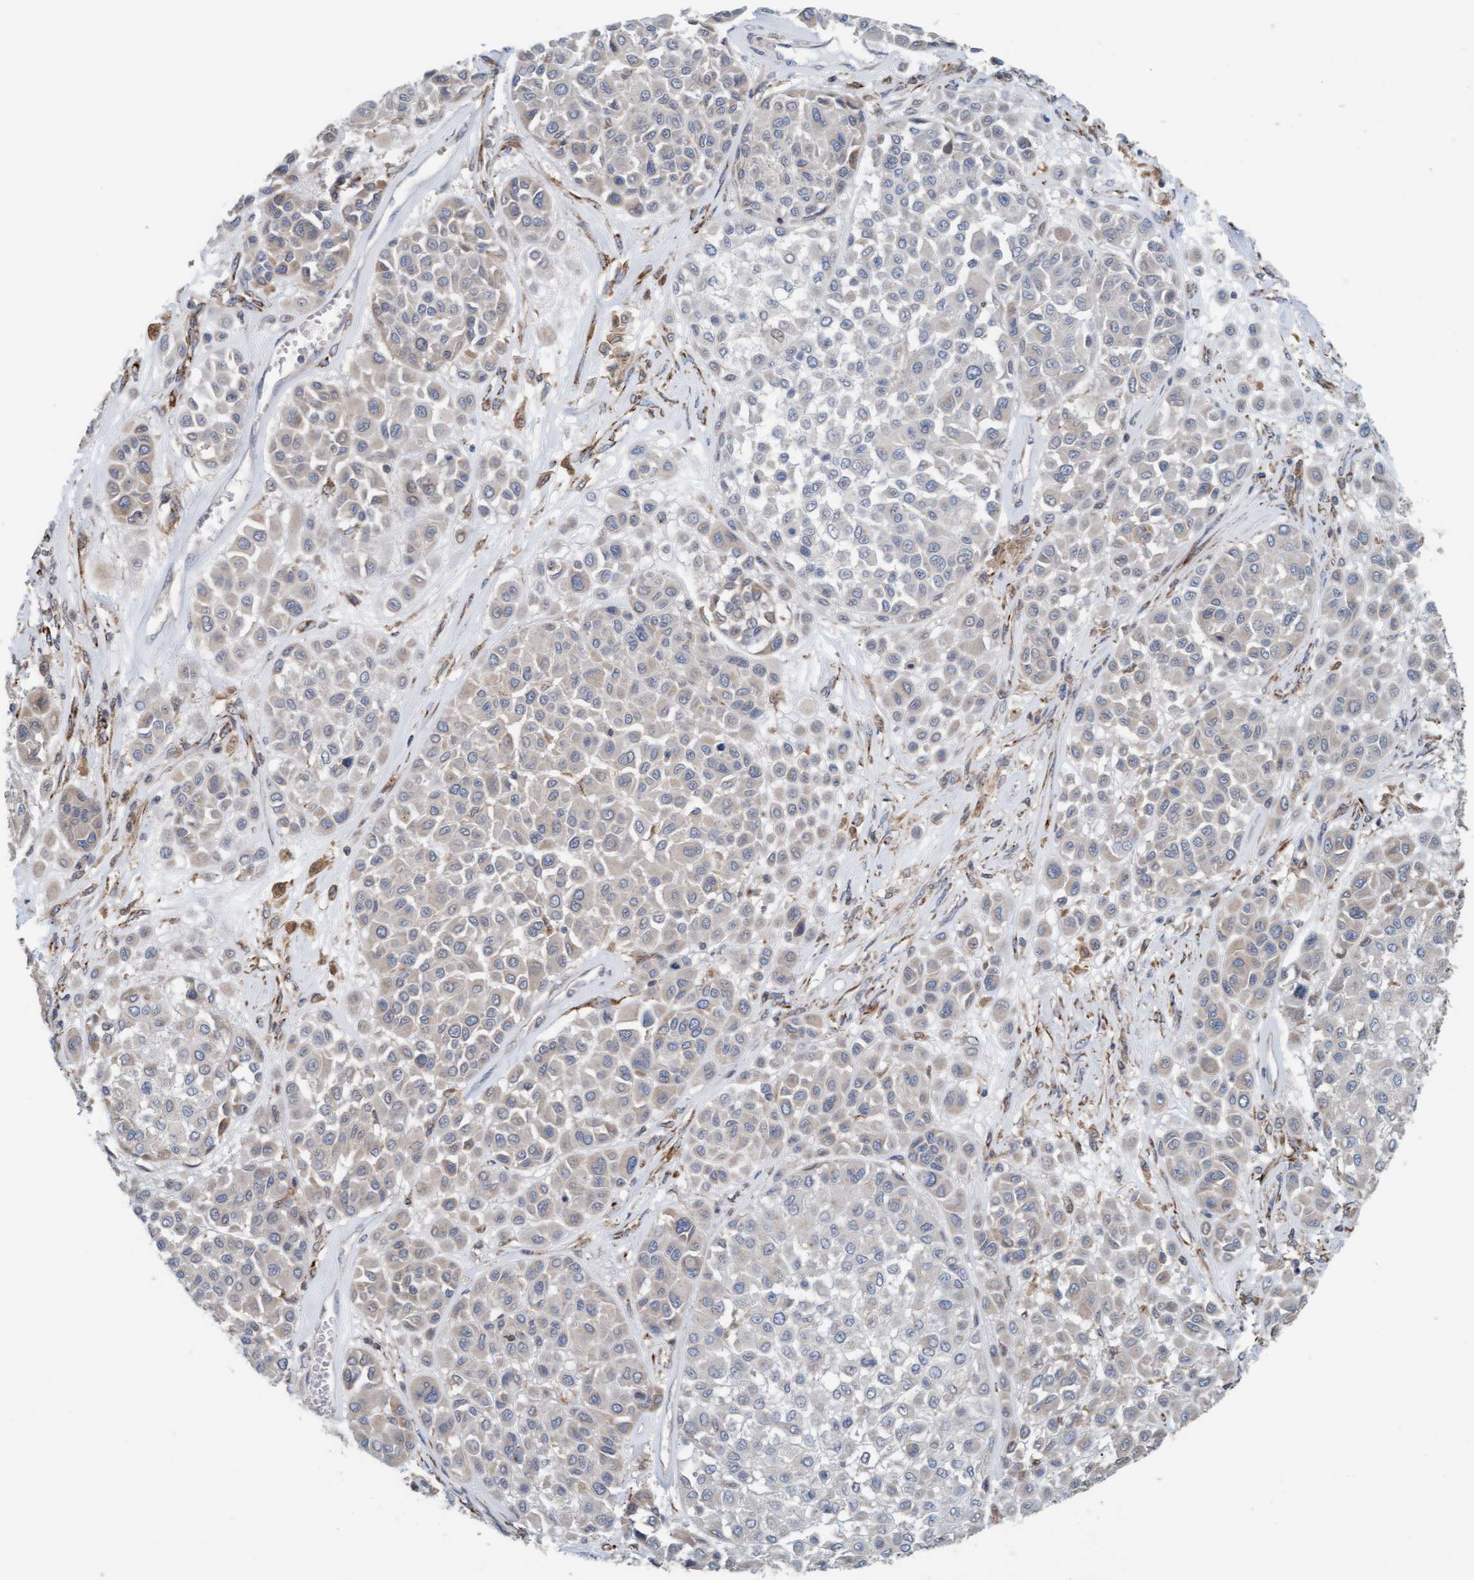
{"staining": {"intensity": "weak", "quantity": "<25%", "location": "cytoplasmic/membranous"}, "tissue": "melanoma", "cell_type": "Tumor cells", "image_type": "cancer", "snomed": [{"axis": "morphology", "description": "Malignant melanoma, Metastatic site"}, {"axis": "topography", "description": "Soft tissue"}], "caption": "The histopathology image displays no significant expression in tumor cells of melanoma.", "gene": "UBAP1", "patient": {"sex": "male", "age": 41}}